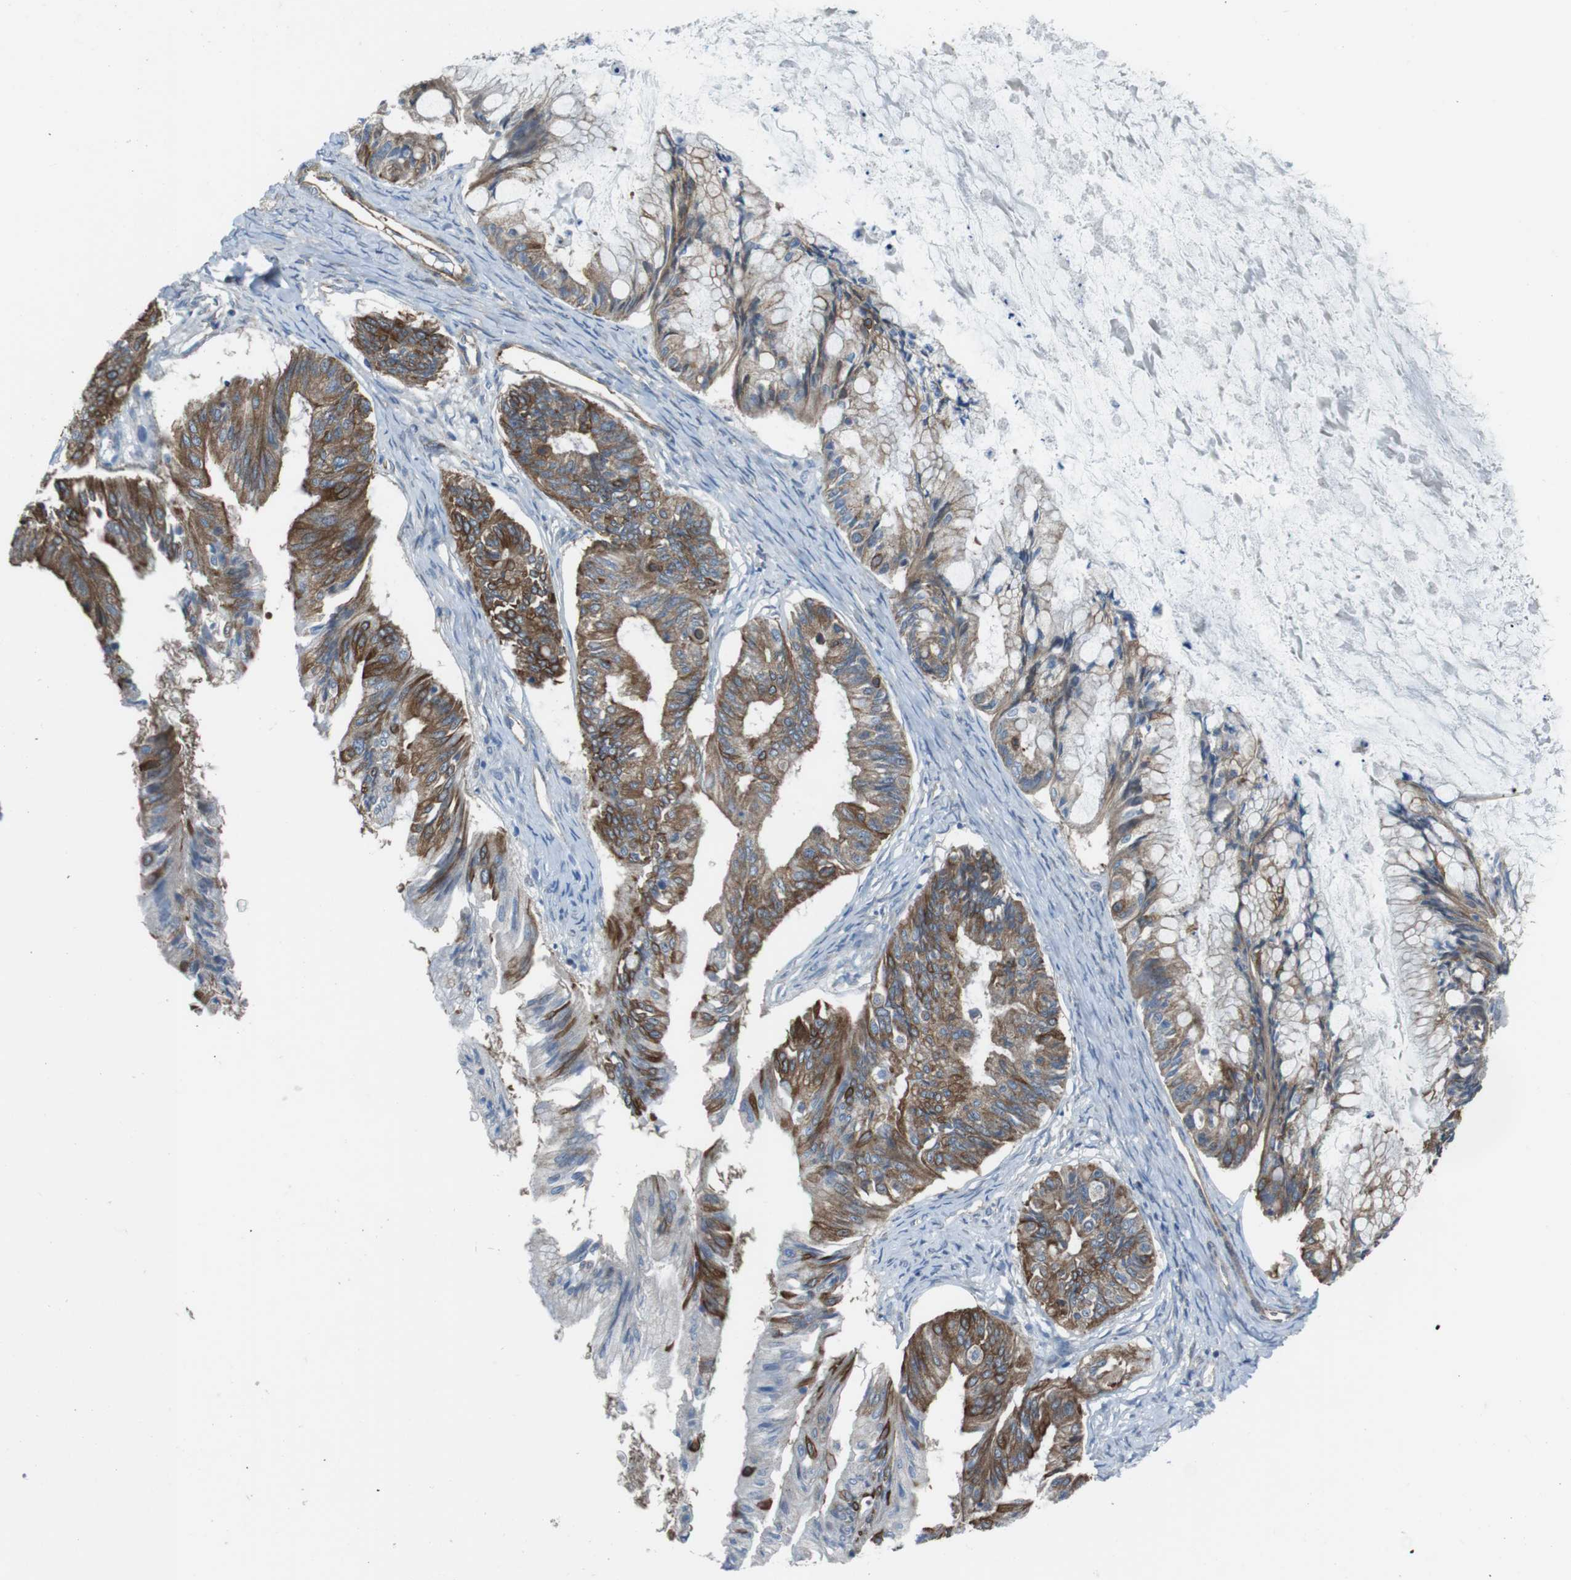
{"staining": {"intensity": "moderate", "quantity": "25%-75%", "location": "cytoplasmic/membranous"}, "tissue": "ovarian cancer", "cell_type": "Tumor cells", "image_type": "cancer", "snomed": [{"axis": "morphology", "description": "Cystadenocarcinoma, mucinous, NOS"}, {"axis": "topography", "description": "Ovary"}], "caption": "Immunohistochemical staining of ovarian cancer demonstrates medium levels of moderate cytoplasmic/membranous protein expression in approximately 25%-75% of tumor cells.", "gene": "FAM174B", "patient": {"sex": "female", "age": 57}}